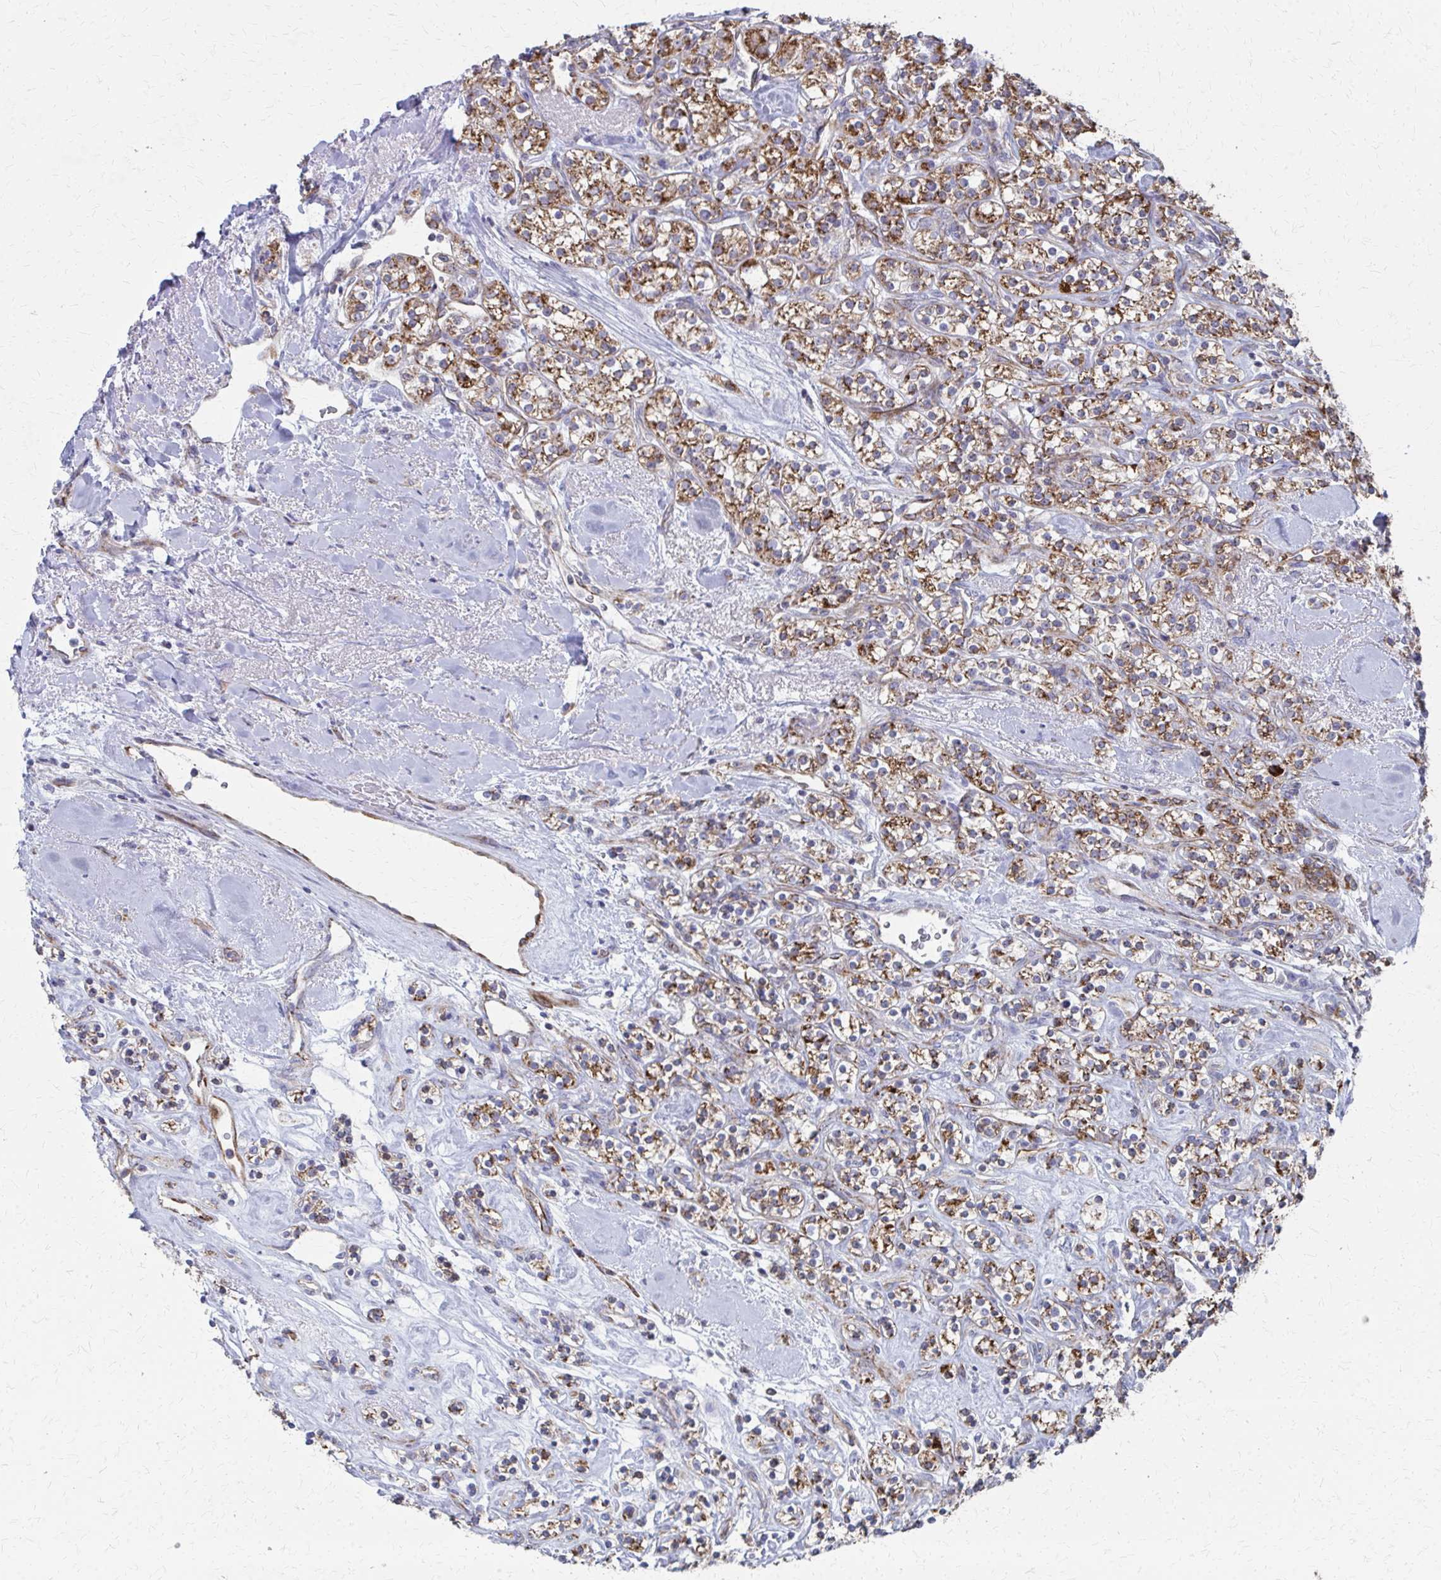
{"staining": {"intensity": "moderate", "quantity": ">75%", "location": "cytoplasmic/membranous"}, "tissue": "renal cancer", "cell_type": "Tumor cells", "image_type": "cancer", "snomed": [{"axis": "morphology", "description": "Adenocarcinoma, NOS"}, {"axis": "topography", "description": "Kidney"}], "caption": "Renal adenocarcinoma stained for a protein (brown) reveals moderate cytoplasmic/membranous positive staining in approximately >75% of tumor cells.", "gene": "FAHD1", "patient": {"sex": "male", "age": 77}}